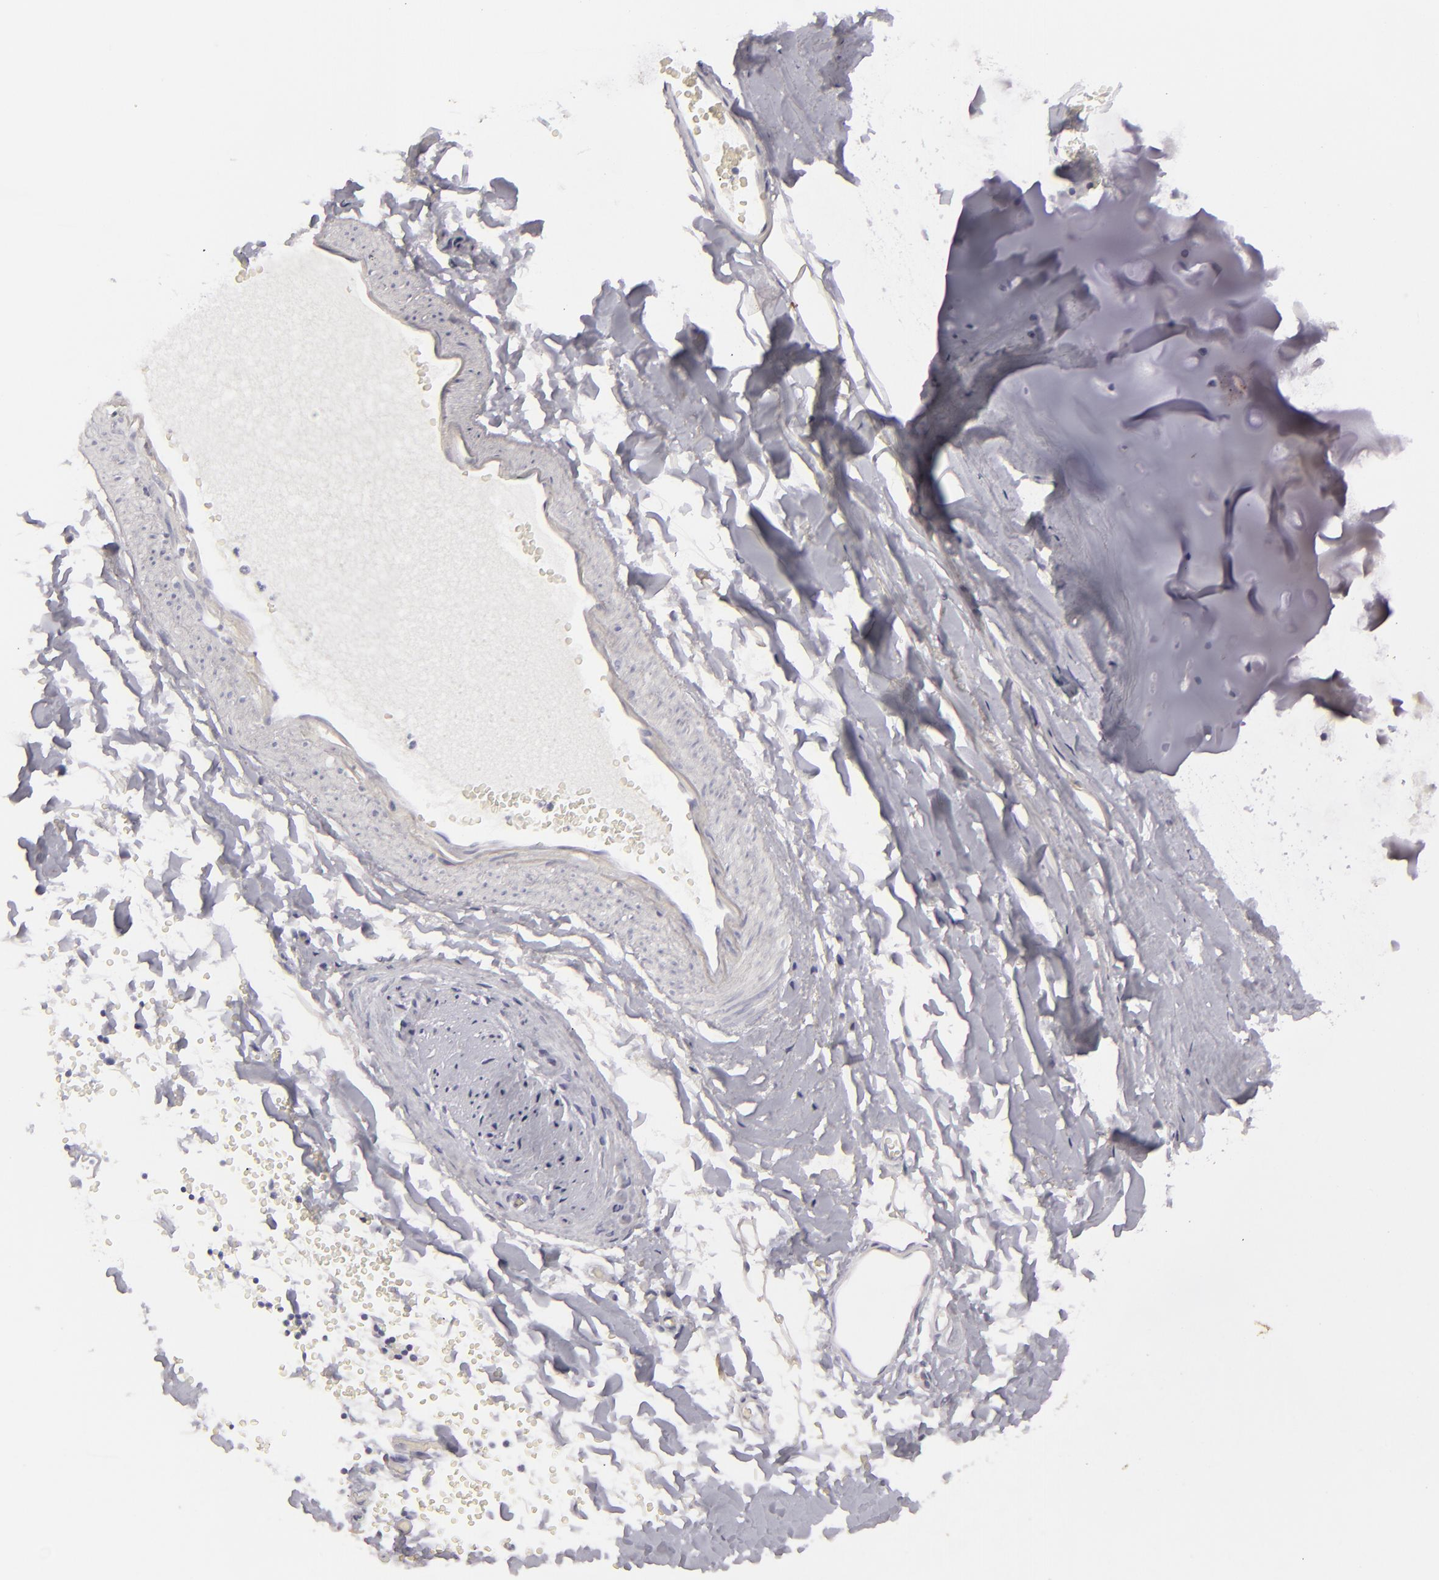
{"staining": {"intensity": "negative", "quantity": "none", "location": "none"}, "tissue": "adipose tissue", "cell_type": "Adipocytes", "image_type": "normal", "snomed": [{"axis": "morphology", "description": "Normal tissue, NOS"}, {"axis": "topography", "description": "Bronchus"}, {"axis": "topography", "description": "Lung"}], "caption": "High power microscopy image of an immunohistochemistry micrograph of benign adipose tissue, revealing no significant staining in adipocytes.", "gene": "JUP", "patient": {"sex": "female", "age": 56}}